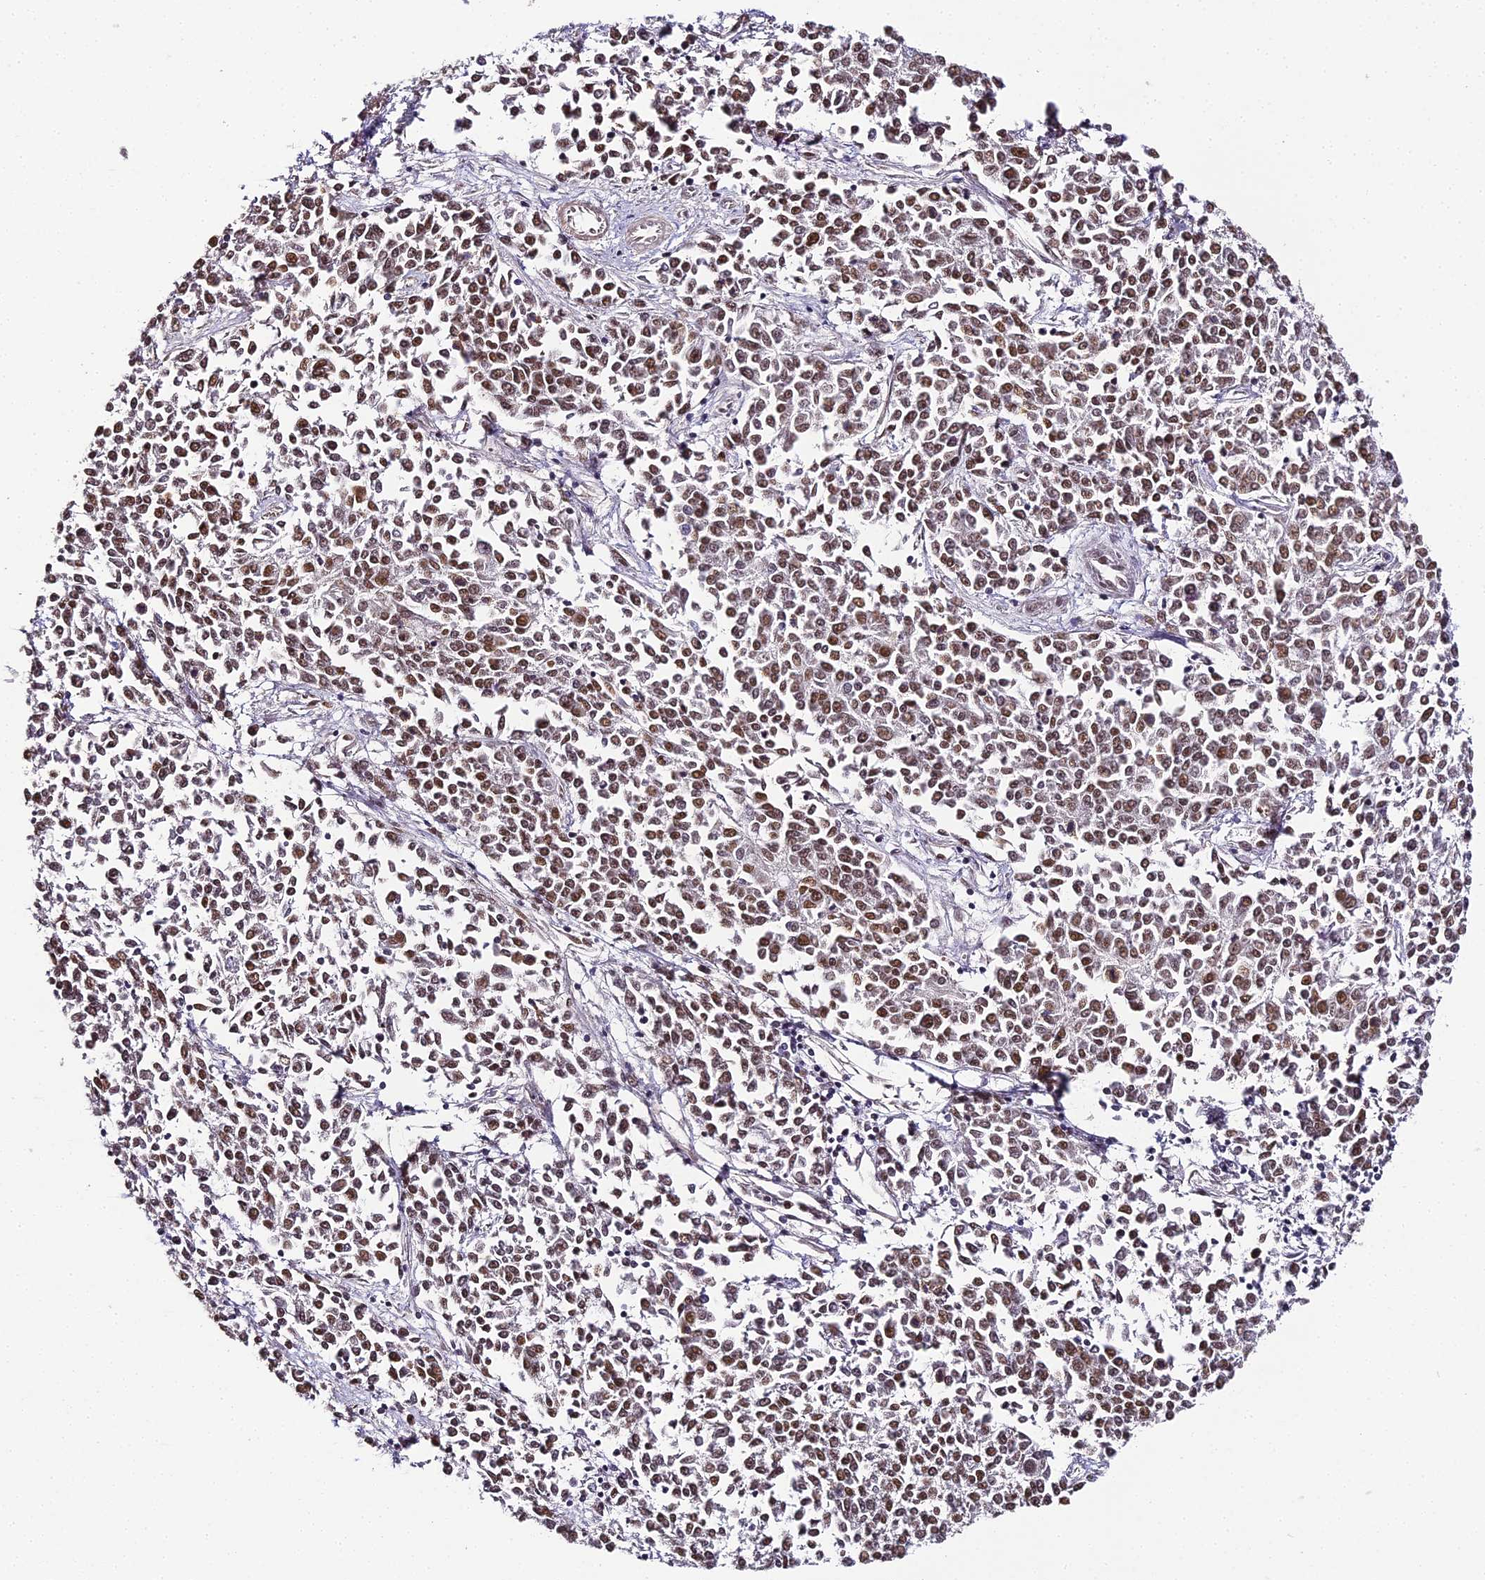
{"staining": {"intensity": "moderate", "quantity": ">75%", "location": "nuclear"}, "tissue": "endometrial cancer", "cell_type": "Tumor cells", "image_type": "cancer", "snomed": [{"axis": "morphology", "description": "Adenocarcinoma, NOS"}, {"axis": "topography", "description": "Endometrium"}], "caption": "This histopathology image displays endometrial cancer (adenocarcinoma) stained with immunohistochemistry to label a protein in brown. The nuclear of tumor cells show moderate positivity for the protein. Nuclei are counter-stained blue.", "gene": "HNRNPA1", "patient": {"sex": "female", "age": 50}}